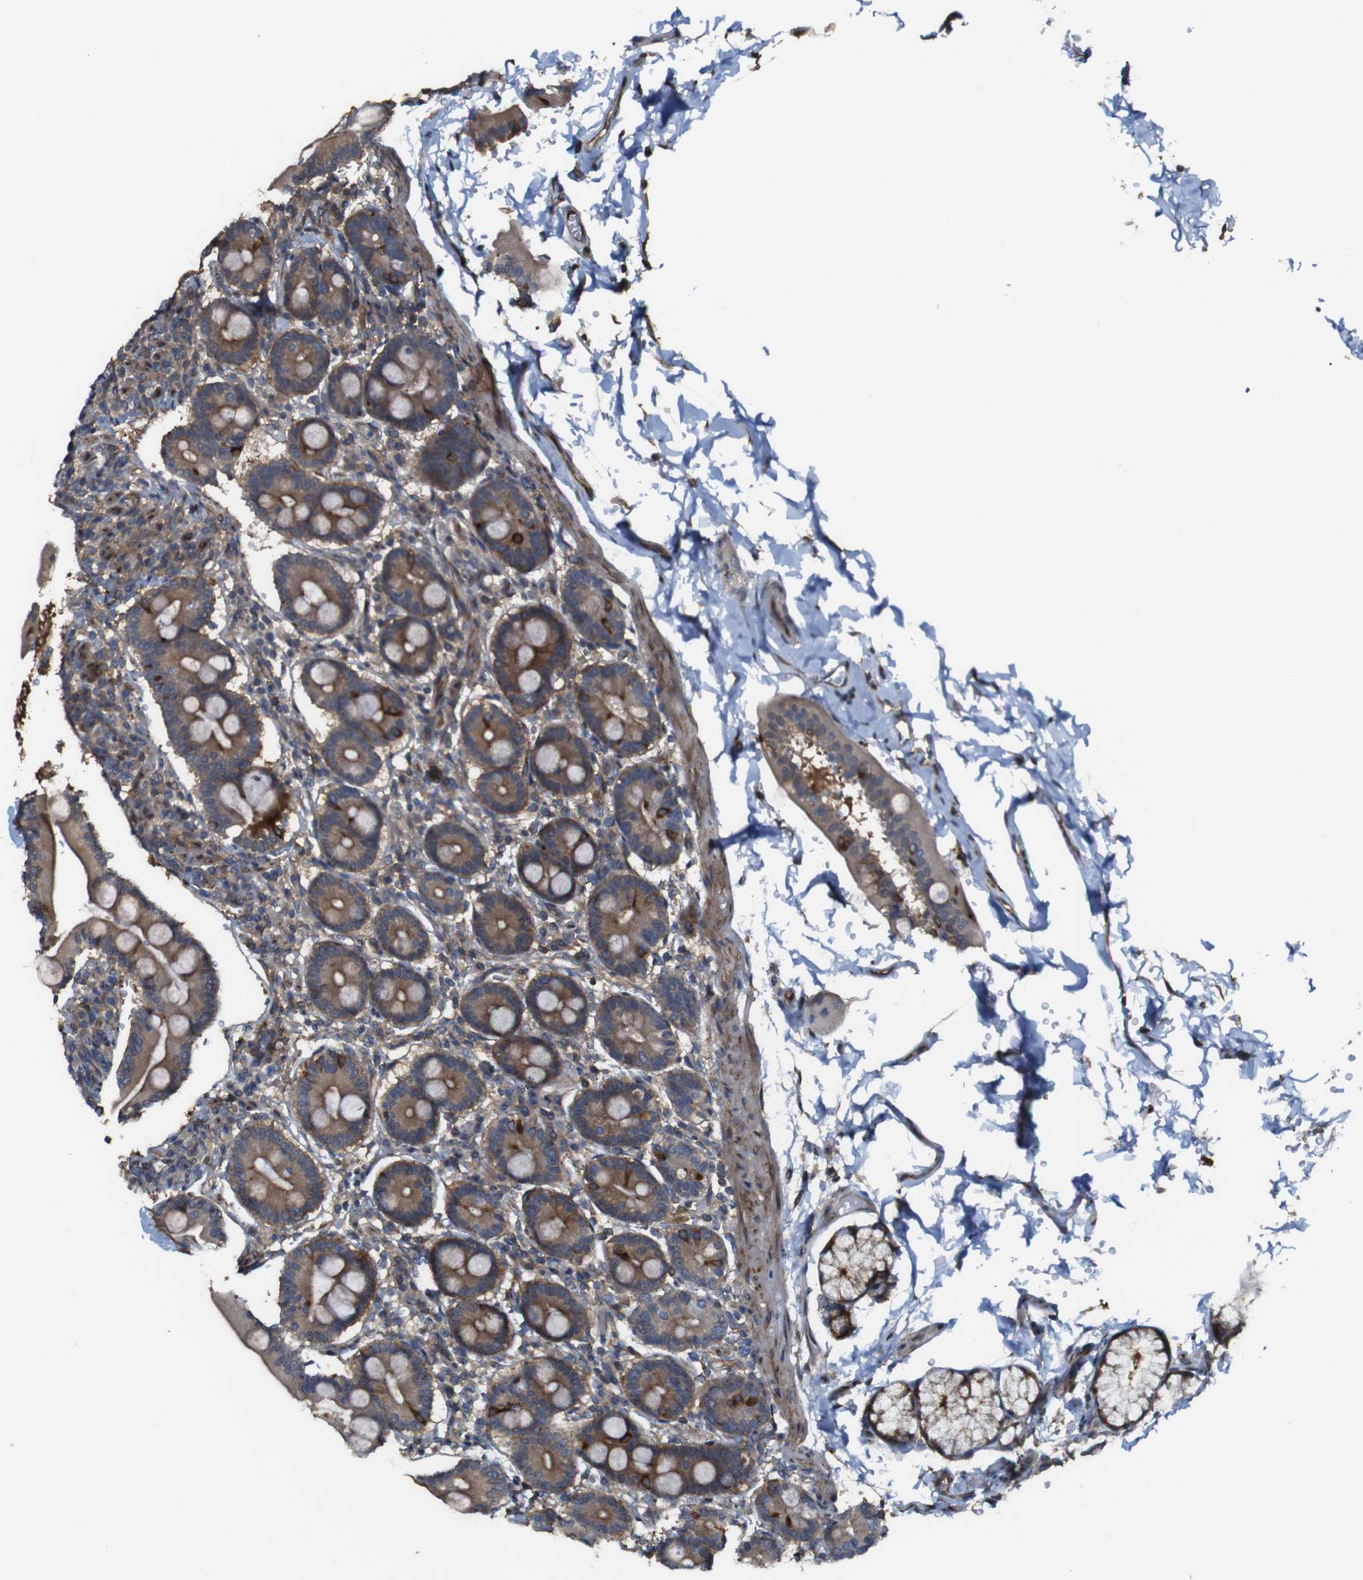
{"staining": {"intensity": "strong", "quantity": ">75%", "location": "cytoplasmic/membranous"}, "tissue": "duodenum", "cell_type": "Glandular cells", "image_type": "normal", "snomed": [{"axis": "morphology", "description": "Normal tissue, NOS"}, {"axis": "topography", "description": "Duodenum"}], "caption": "Strong cytoplasmic/membranous protein expression is present in about >75% of glandular cells in duodenum. (Brightfield microscopy of DAB IHC at high magnification).", "gene": "PCOLCE2", "patient": {"sex": "male", "age": 54}}